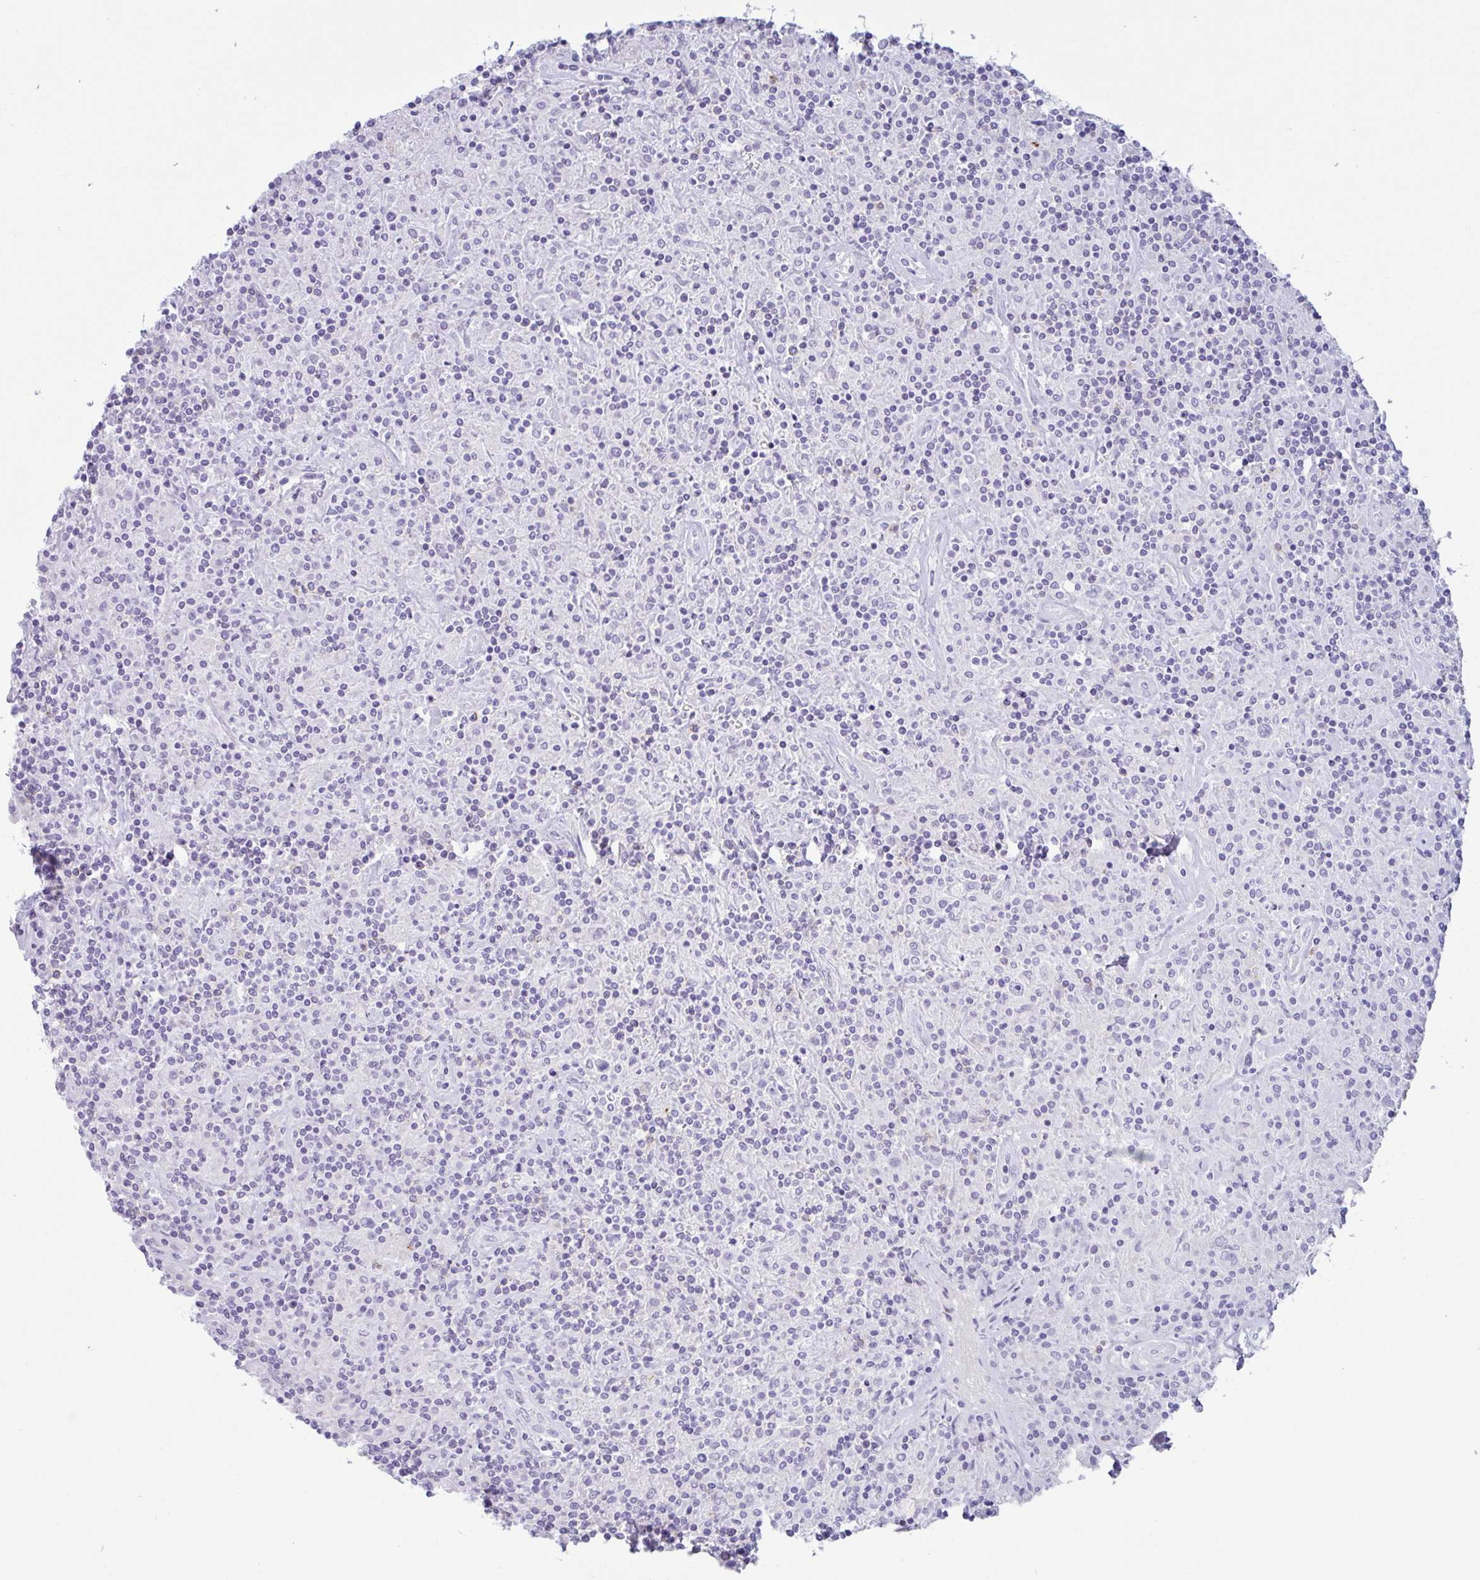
{"staining": {"intensity": "negative", "quantity": "none", "location": "none"}, "tissue": "lymphoma", "cell_type": "Tumor cells", "image_type": "cancer", "snomed": [{"axis": "morphology", "description": "Hodgkin's disease, NOS"}, {"axis": "topography", "description": "Lymph node"}], "caption": "Histopathology image shows no protein staining in tumor cells of Hodgkin's disease tissue.", "gene": "DTWD2", "patient": {"sex": "male", "age": 70}}